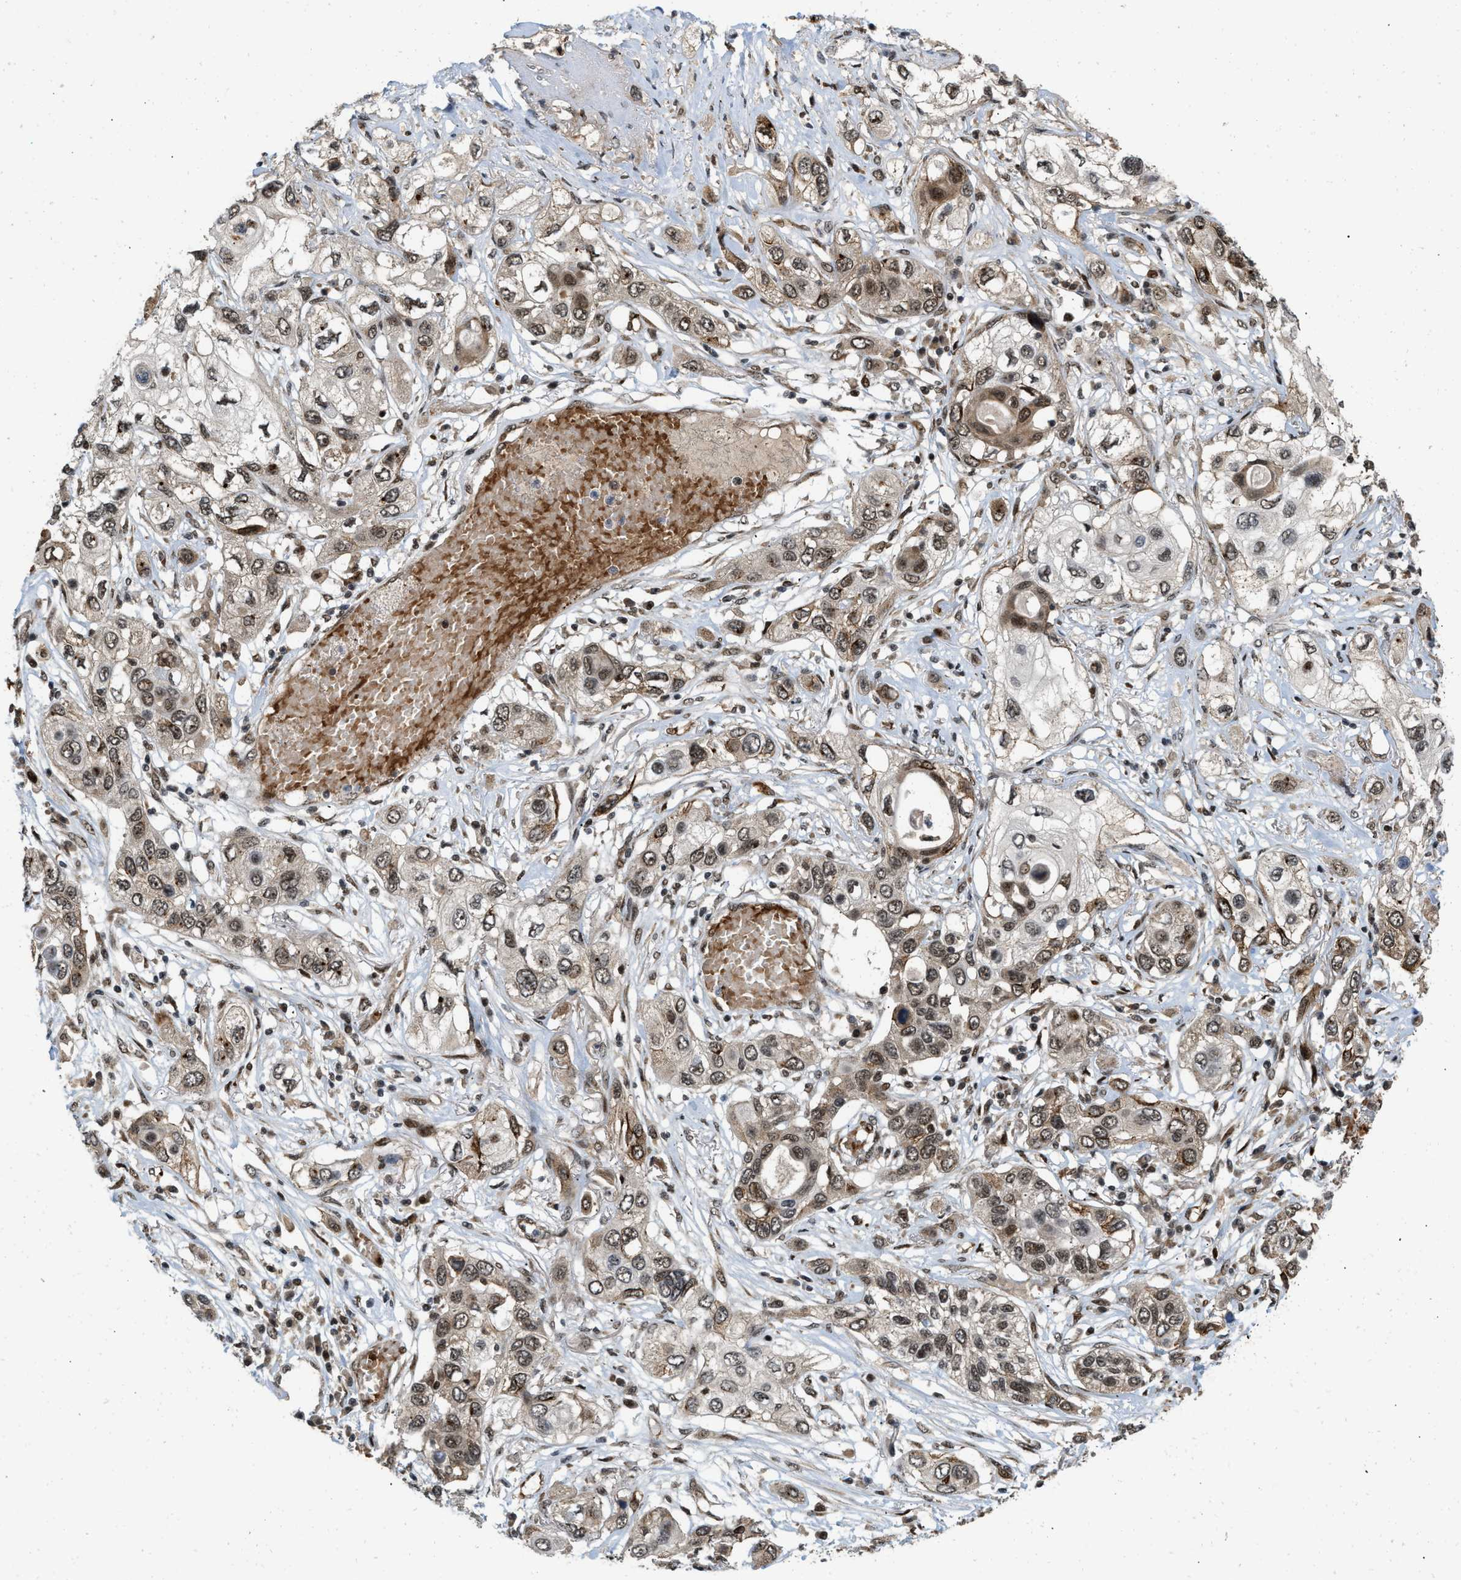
{"staining": {"intensity": "moderate", "quantity": ">75%", "location": "nuclear"}, "tissue": "lung cancer", "cell_type": "Tumor cells", "image_type": "cancer", "snomed": [{"axis": "morphology", "description": "Squamous cell carcinoma, NOS"}, {"axis": "topography", "description": "Lung"}], "caption": "Tumor cells exhibit medium levels of moderate nuclear staining in approximately >75% of cells in human lung cancer (squamous cell carcinoma).", "gene": "ANKRD11", "patient": {"sex": "male", "age": 71}}